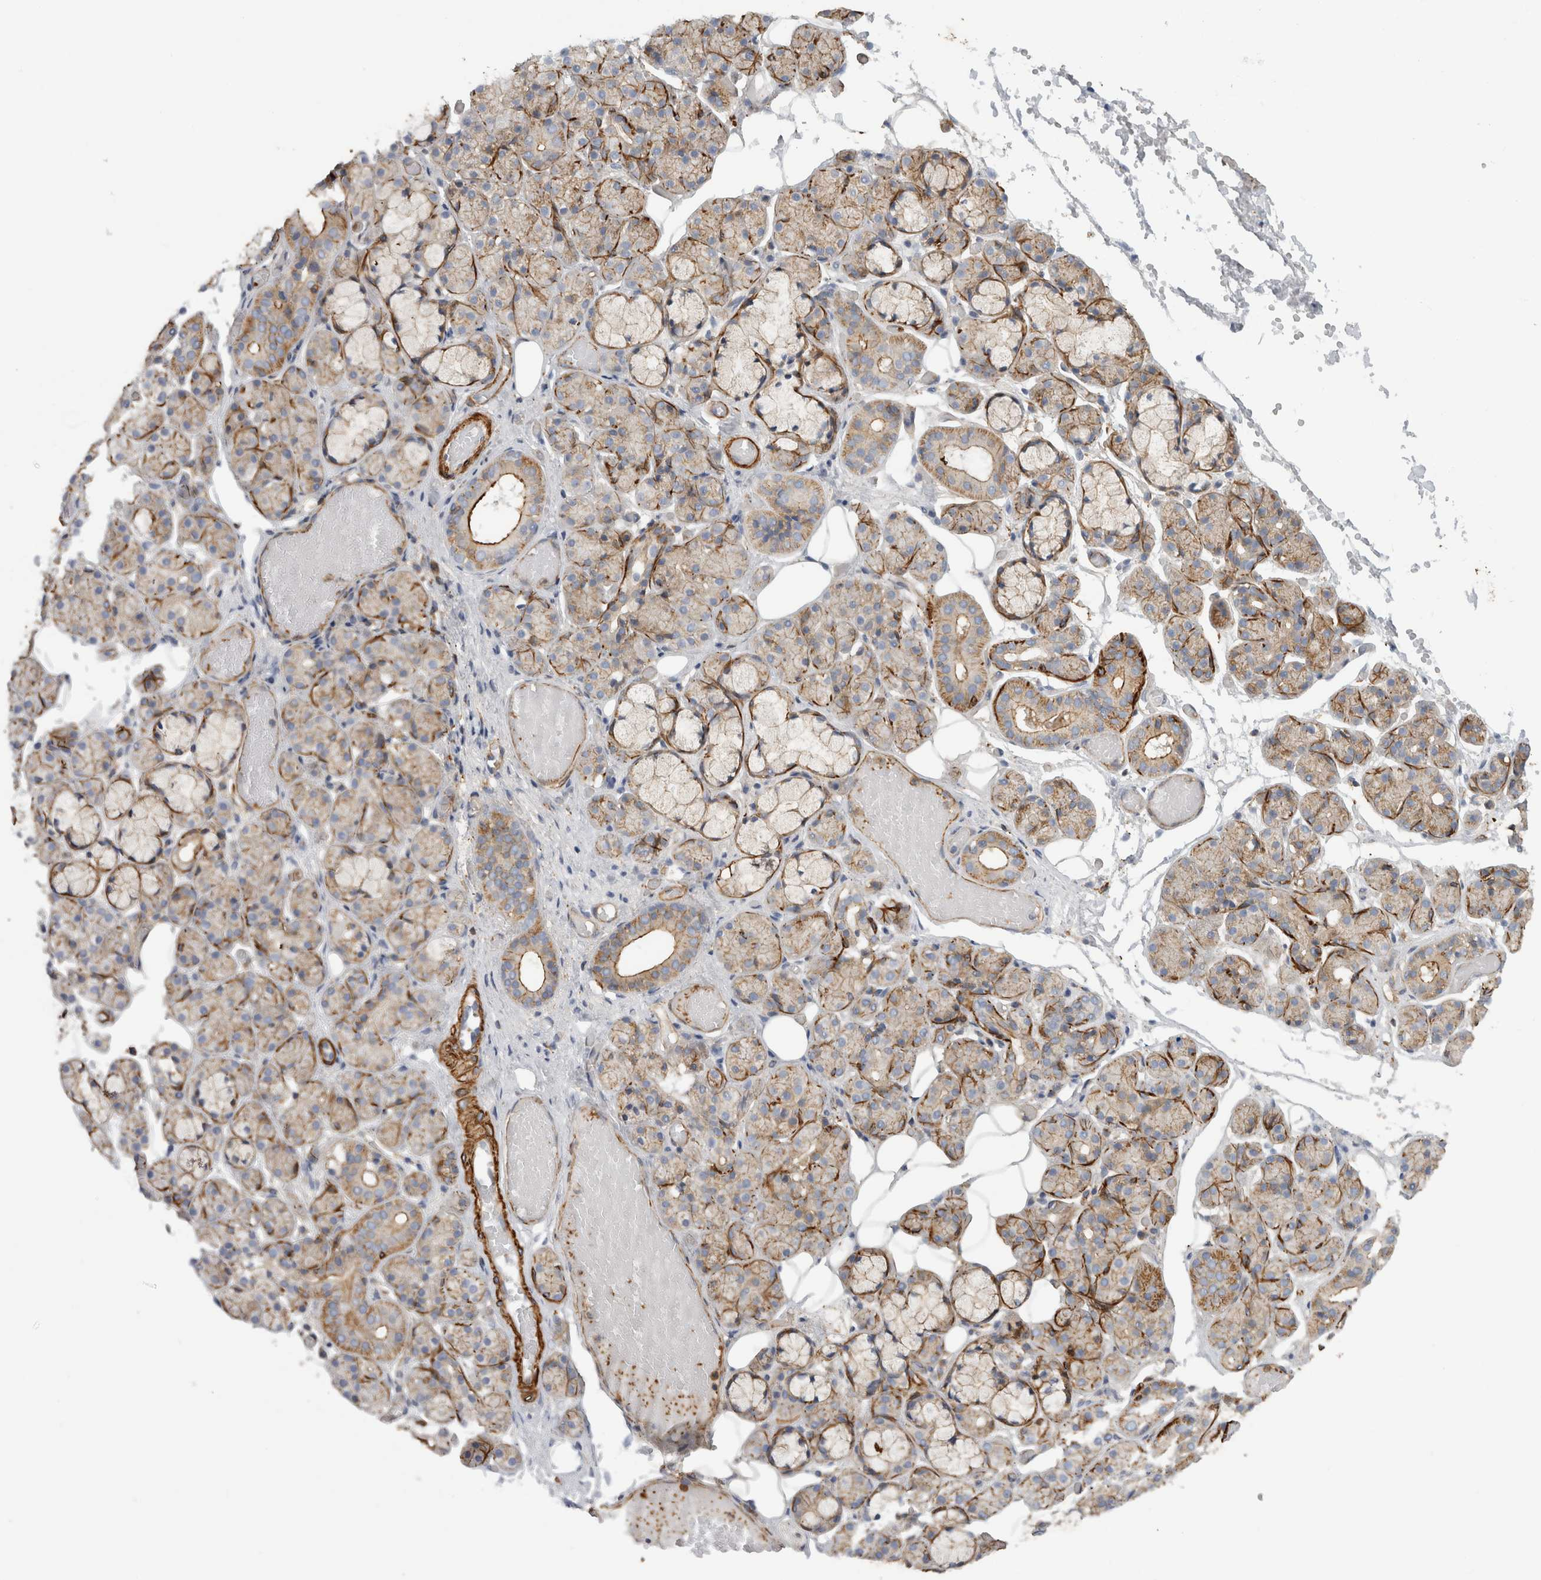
{"staining": {"intensity": "moderate", "quantity": ">75%", "location": "cytoplasmic/membranous"}, "tissue": "salivary gland", "cell_type": "Glandular cells", "image_type": "normal", "snomed": [{"axis": "morphology", "description": "Normal tissue, NOS"}, {"axis": "topography", "description": "Salivary gland"}], "caption": "Immunohistochemical staining of unremarkable salivary gland demonstrates medium levels of moderate cytoplasmic/membranous staining in about >75% of glandular cells. (brown staining indicates protein expression, while blue staining denotes nuclei).", "gene": "GPER1", "patient": {"sex": "male", "age": 63}}